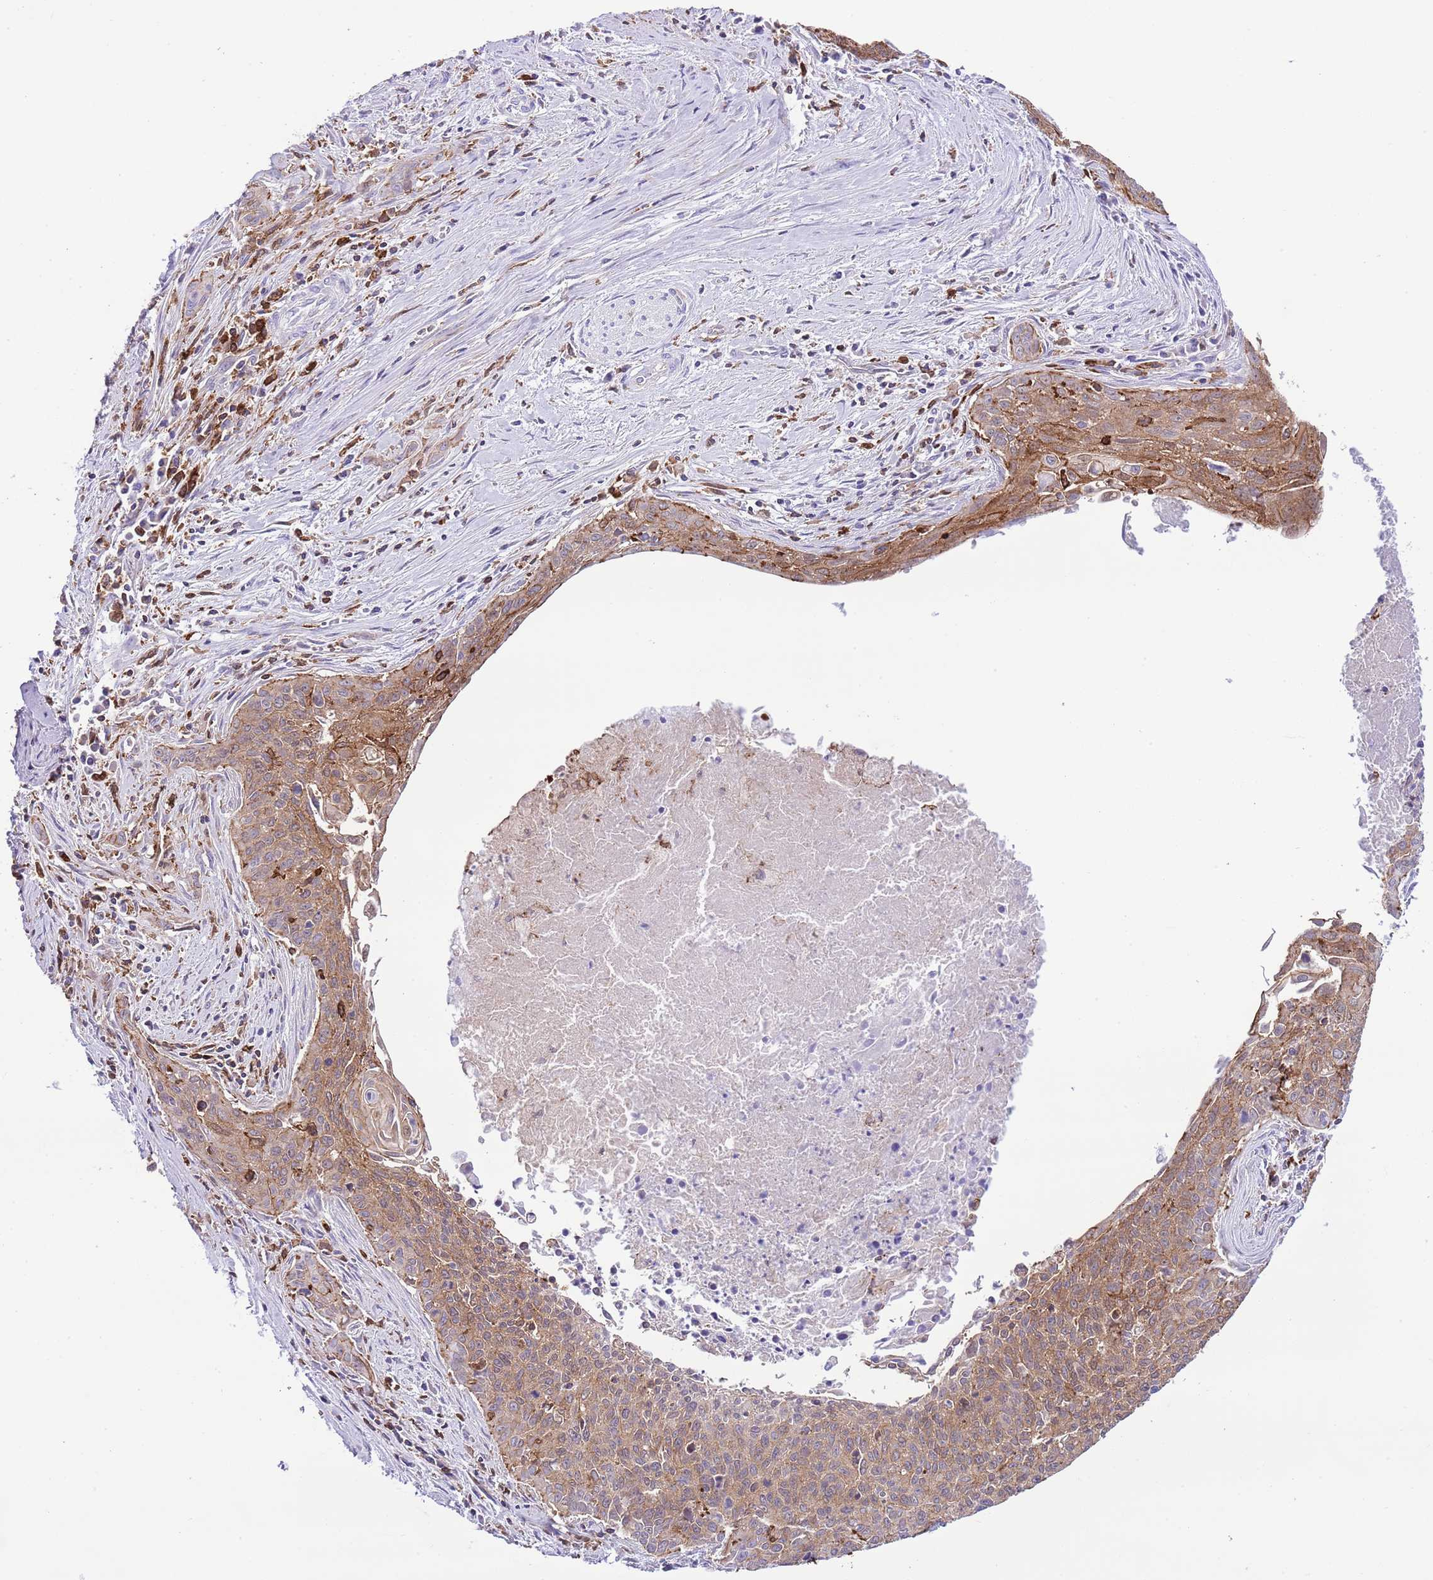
{"staining": {"intensity": "moderate", "quantity": "25%-75%", "location": "cytoplasmic/membranous"}, "tissue": "cervical cancer", "cell_type": "Tumor cells", "image_type": "cancer", "snomed": [{"axis": "morphology", "description": "Squamous cell carcinoma, NOS"}, {"axis": "topography", "description": "Cervix"}], "caption": "Protein positivity by IHC reveals moderate cytoplasmic/membranous staining in about 25%-75% of tumor cells in squamous cell carcinoma (cervical). (brown staining indicates protein expression, while blue staining denotes nuclei).", "gene": "EFHD2", "patient": {"sex": "female", "age": 55}}